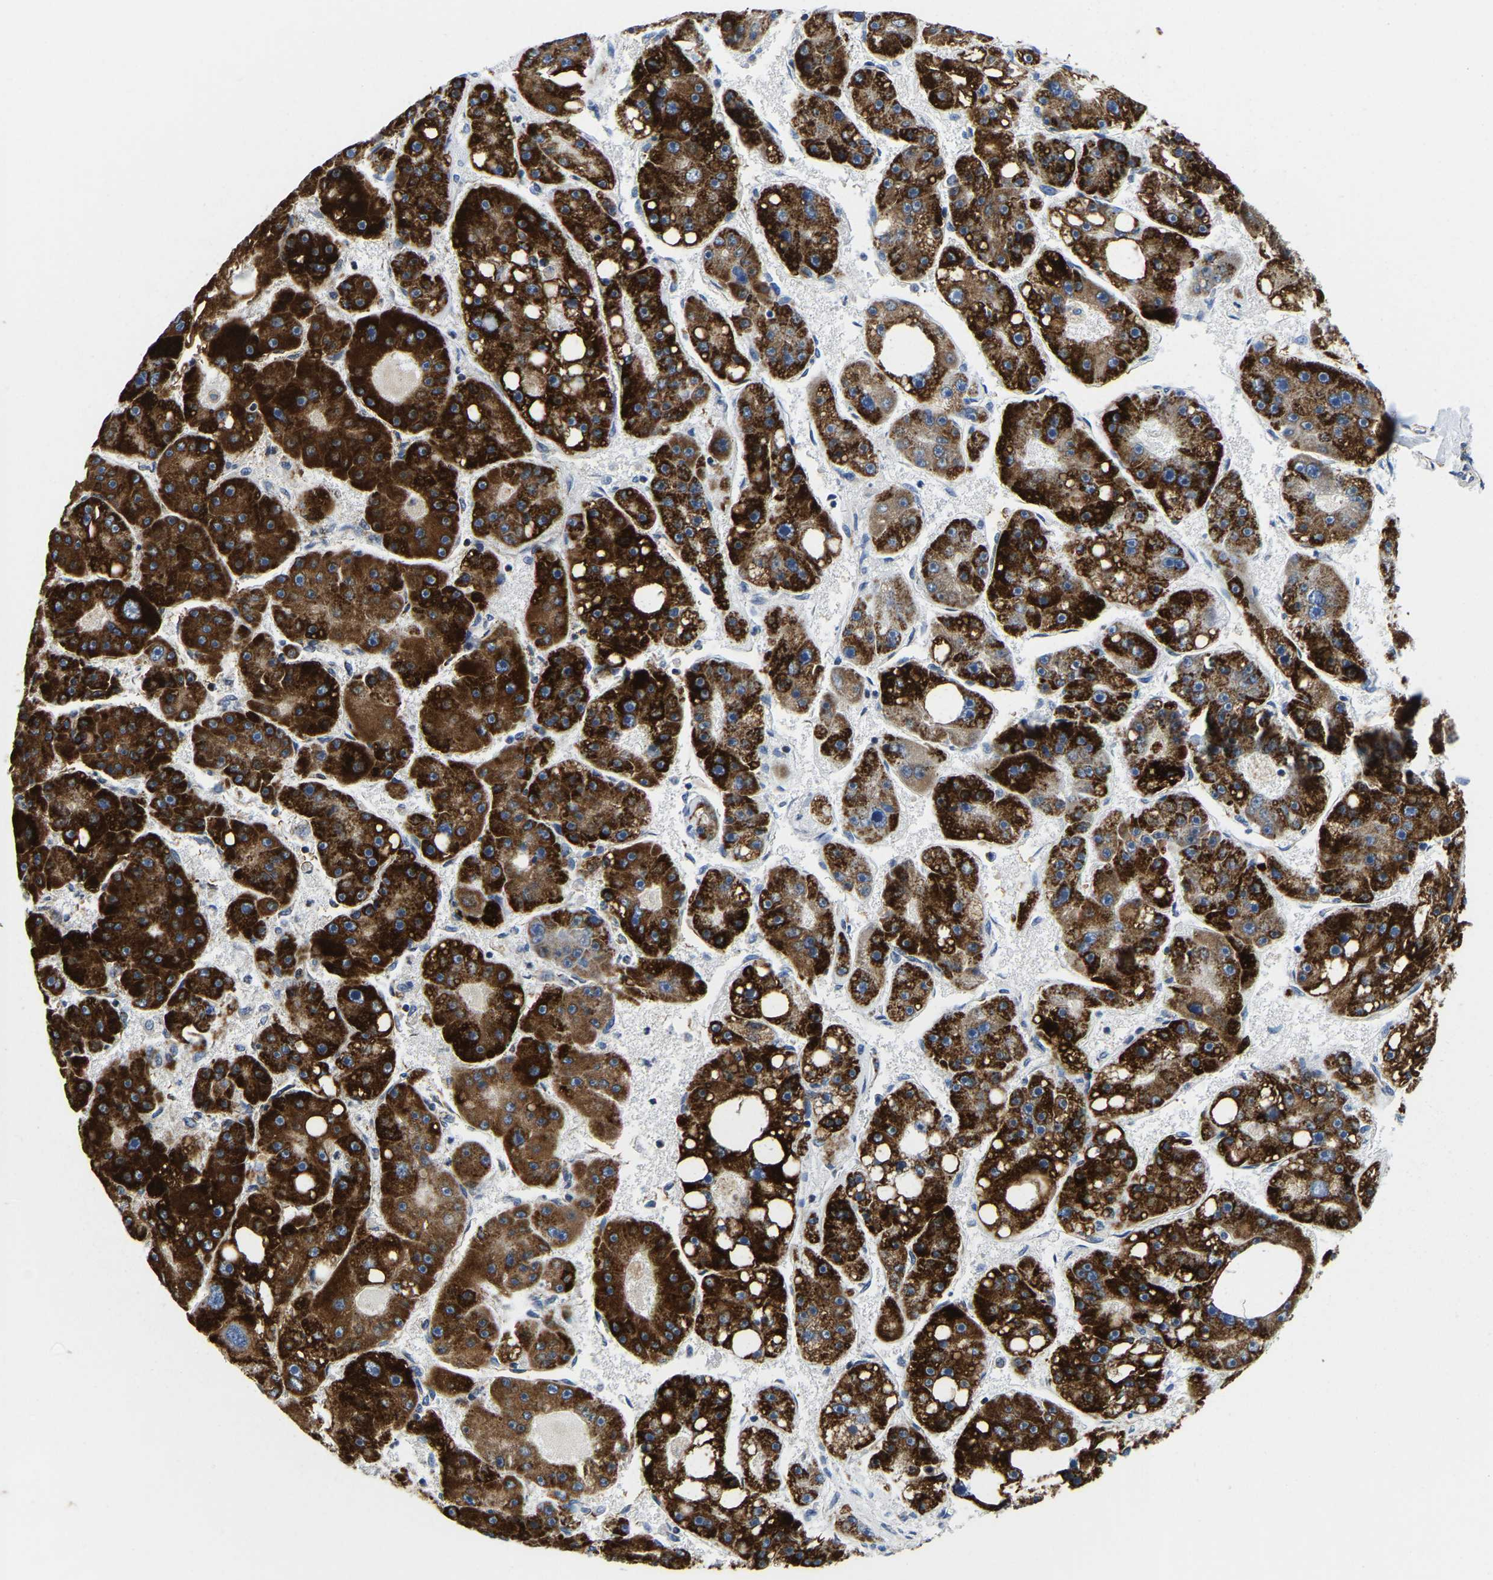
{"staining": {"intensity": "strong", "quantity": ">75%", "location": "cytoplasmic/membranous"}, "tissue": "liver cancer", "cell_type": "Tumor cells", "image_type": "cancer", "snomed": [{"axis": "morphology", "description": "Carcinoma, Hepatocellular, NOS"}, {"axis": "topography", "description": "Liver"}], "caption": "Immunohistochemical staining of liver cancer exhibits strong cytoplasmic/membranous protein expression in approximately >75% of tumor cells. Nuclei are stained in blue.", "gene": "SFXN1", "patient": {"sex": "female", "age": 61}}